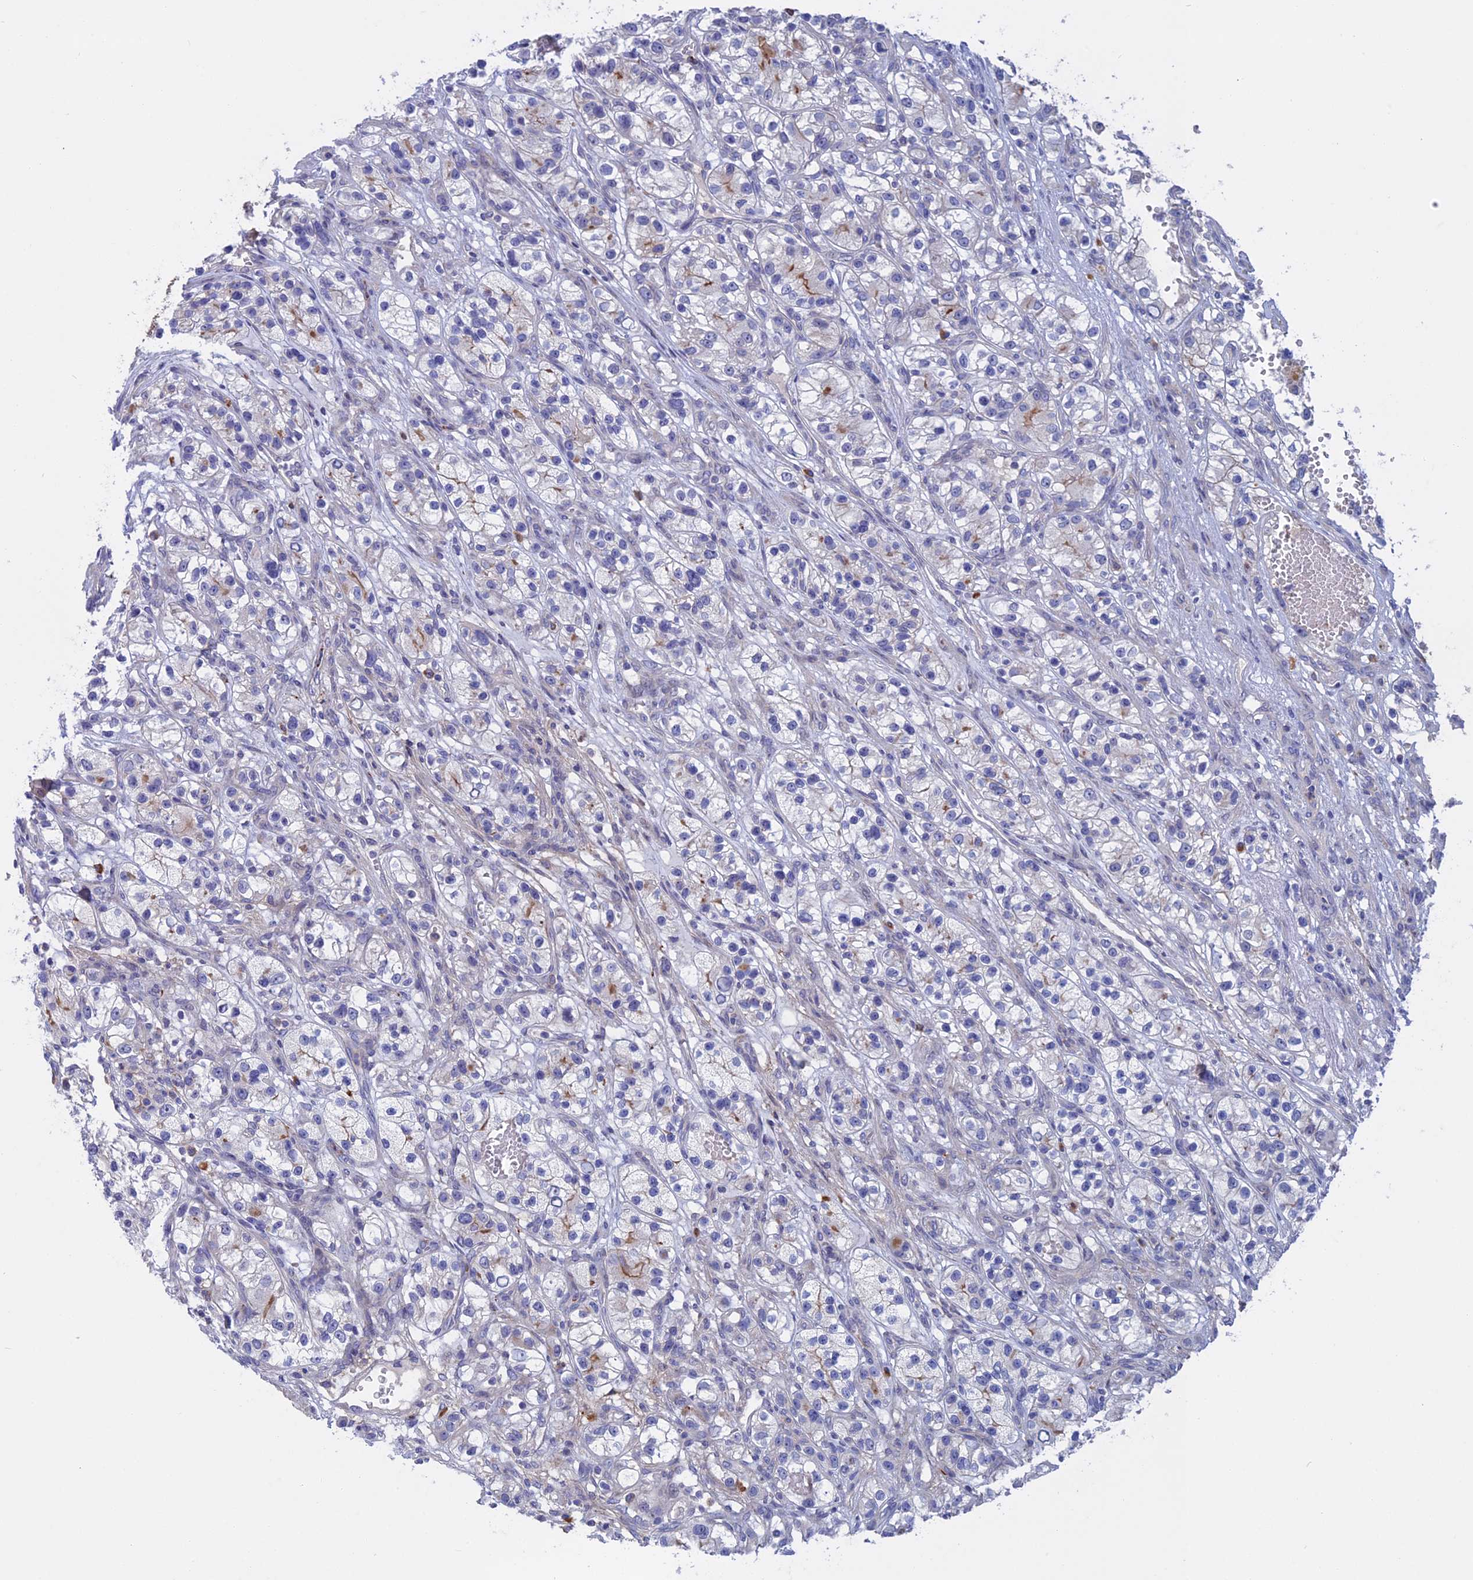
{"staining": {"intensity": "moderate", "quantity": "<25%", "location": "cytoplasmic/membranous"}, "tissue": "renal cancer", "cell_type": "Tumor cells", "image_type": "cancer", "snomed": [{"axis": "morphology", "description": "Adenocarcinoma, NOS"}, {"axis": "topography", "description": "Kidney"}], "caption": "Tumor cells show low levels of moderate cytoplasmic/membranous staining in approximately <25% of cells in renal cancer (adenocarcinoma).", "gene": "SLC2A6", "patient": {"sex": "female", "age": 57}}